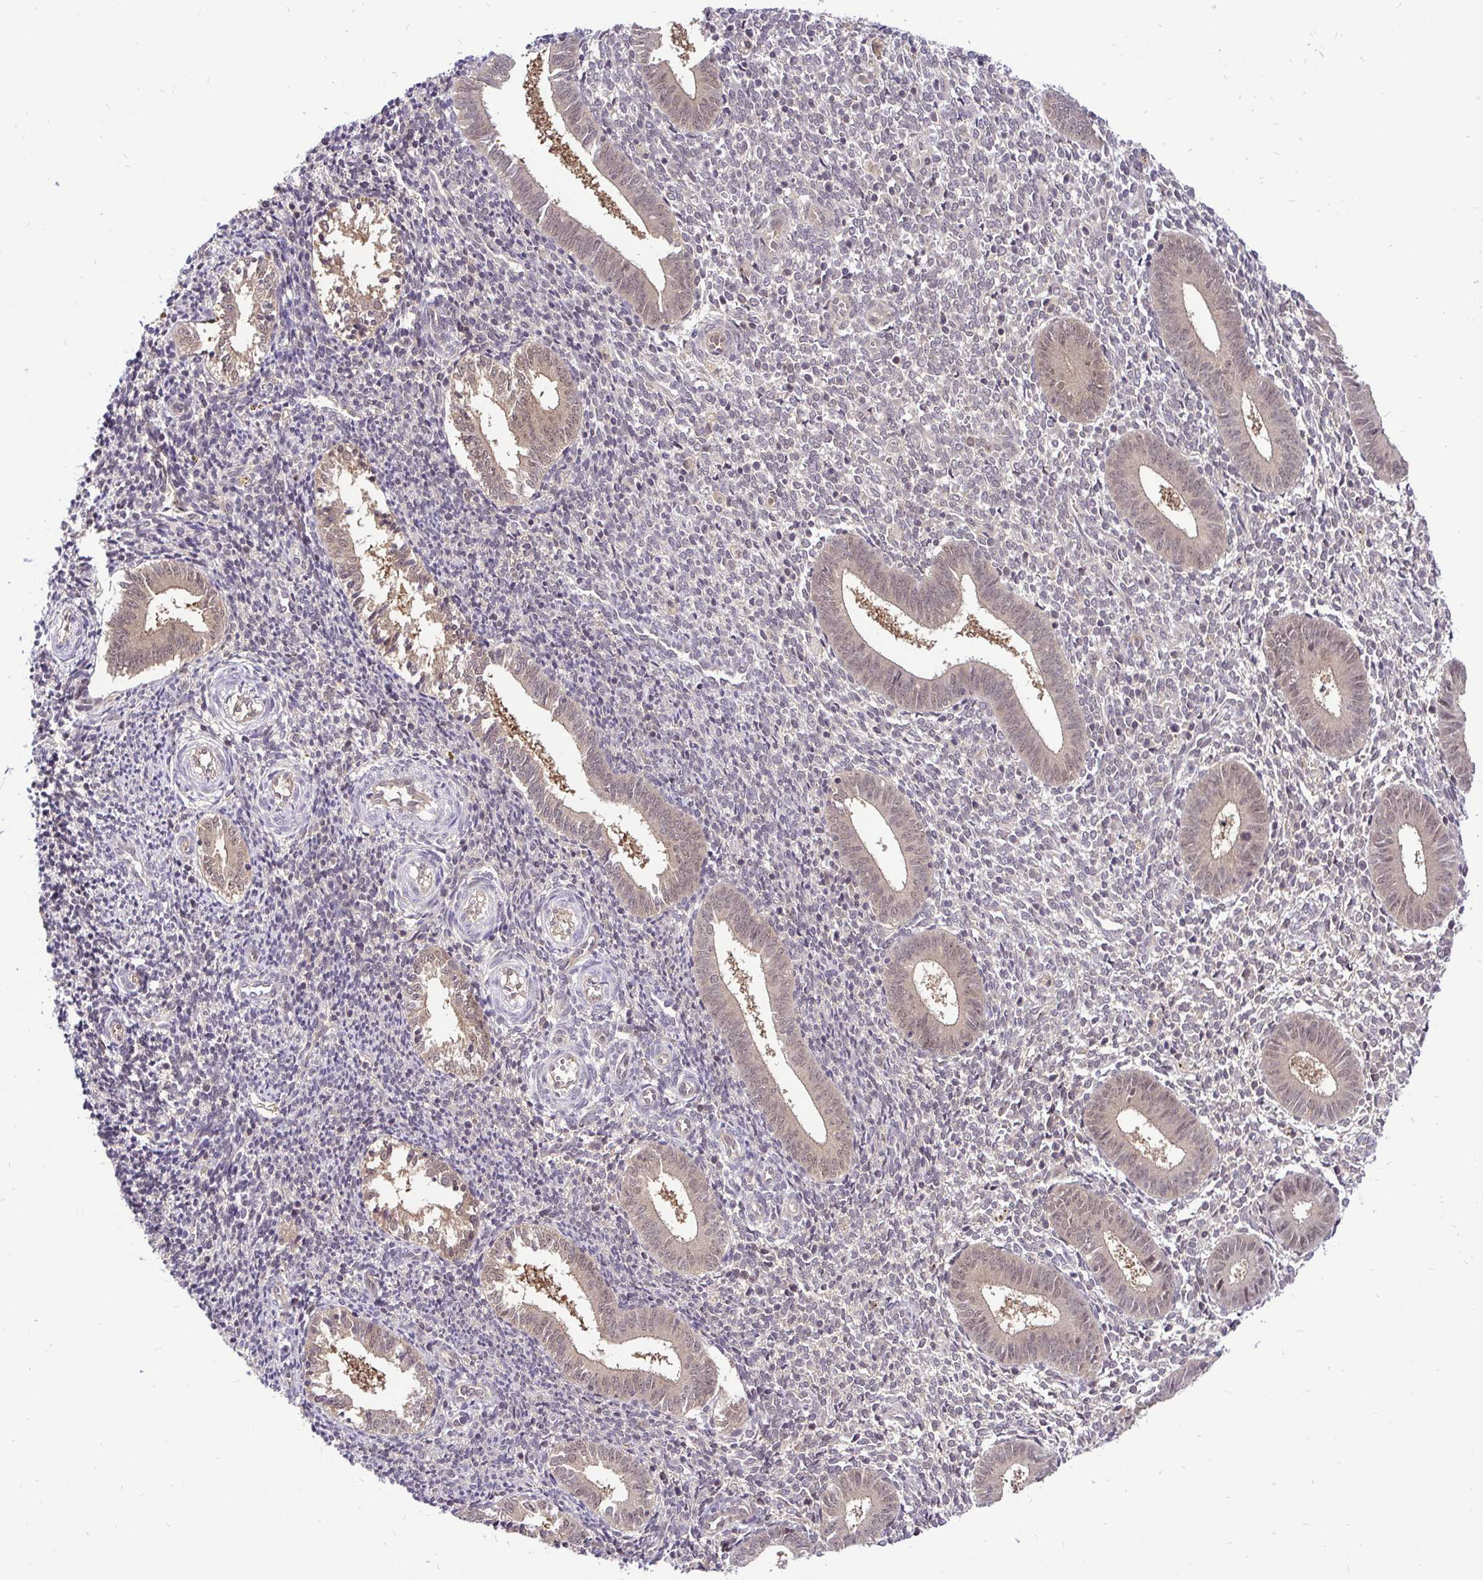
{"staining": {"intensity": "negative", "quantity": "none", "location": "none"}, "tissue": "endometrium", "cell_type": "Cells in endometrial stroma", "image_type": "normal", "snomed": [{"axis": "morphology", "description": "Normal tissue, NOS"}, {"axis": "topography", "description": "Endometrium"}], "caption": "Protein analysis of unremarkable endometrium reveals no significant expression in cells in endometrial stroma.", "gene": "UBE2M", "patient": {"sex": "female", "age": 25}}